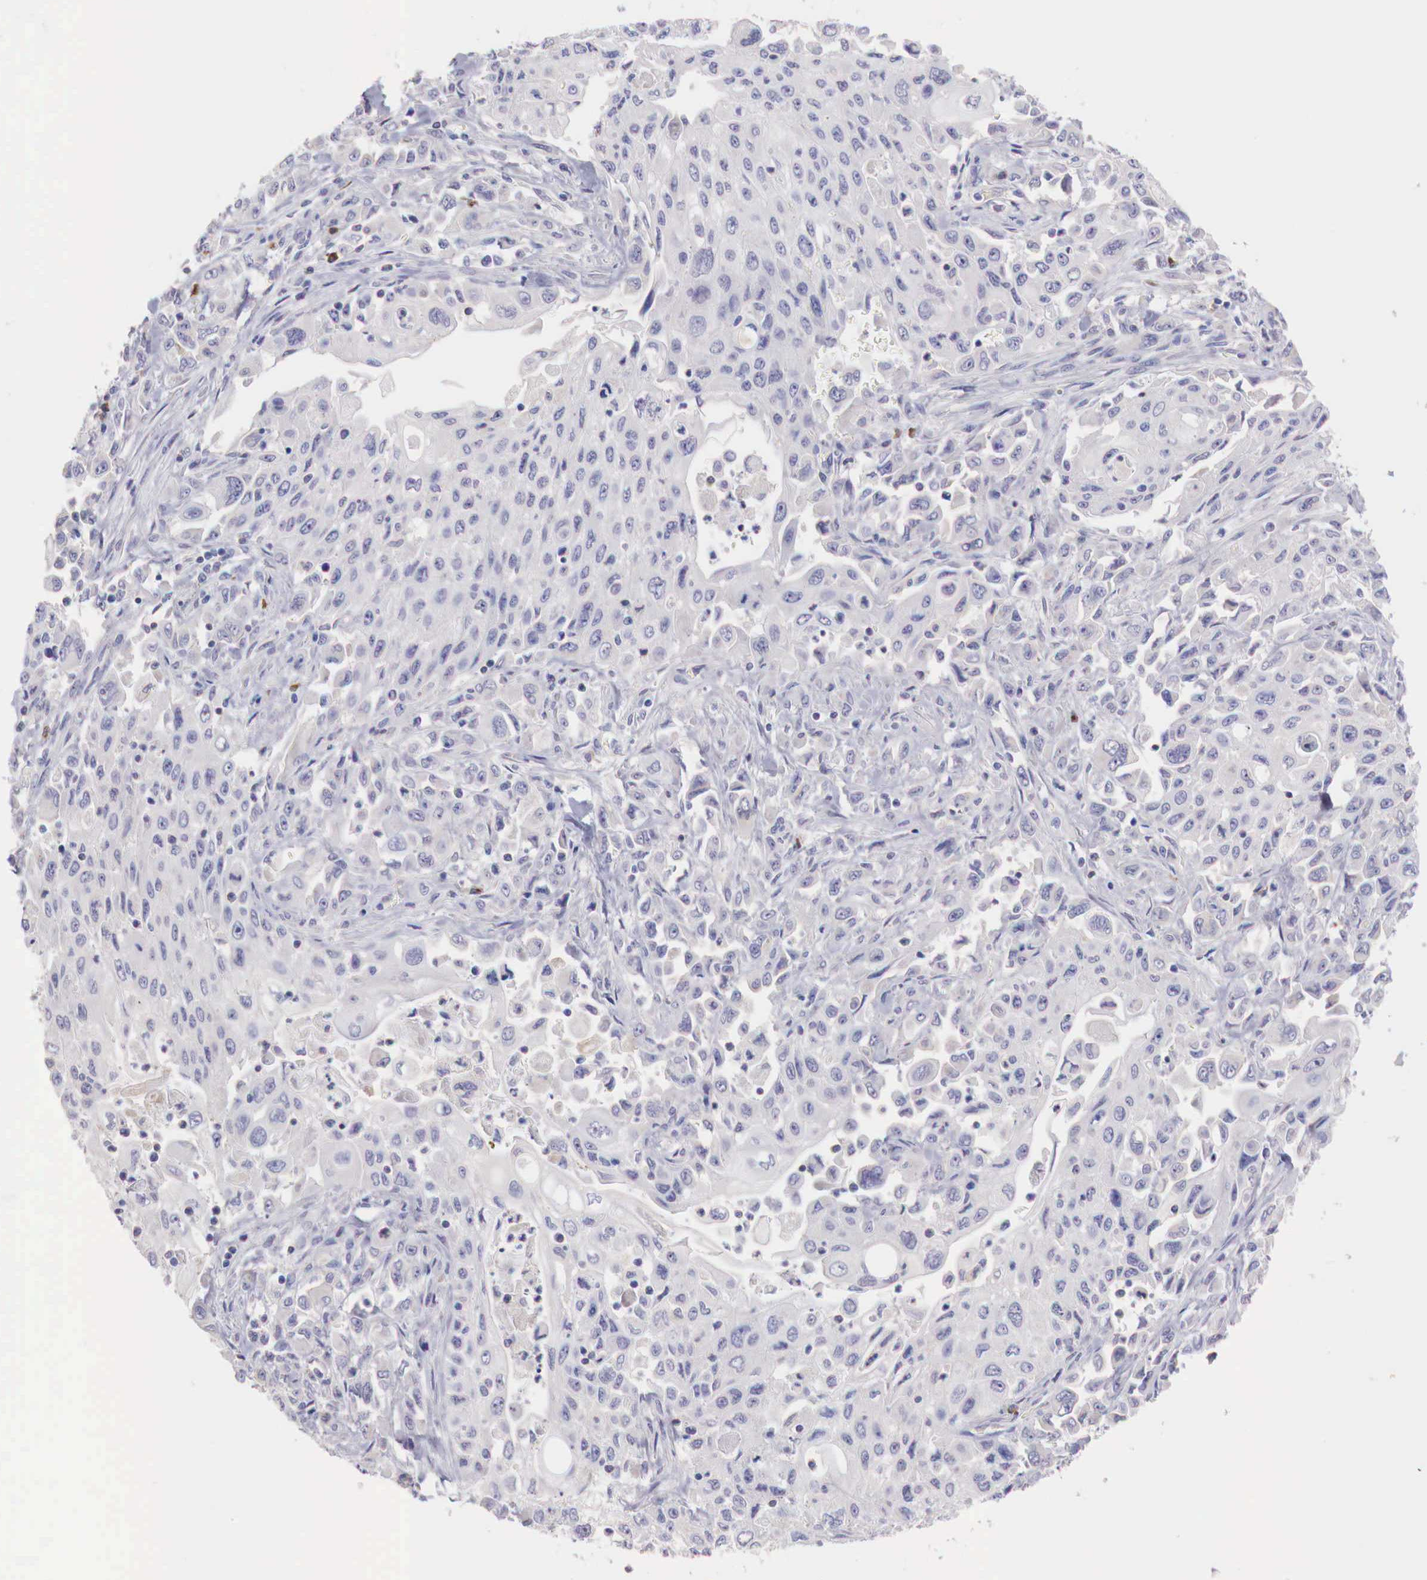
{"staining": {"intensity": "negative", "quantity": "none", "location": "none"}, "tissue": "pancreatic cancer", "cell_type": "Tumor cells", "image_type": "cancer", "snomed": [{"axis": "morphology", "description": "Adenocarcinoma, NOS"}, {"axis": "topography", "description": "Pancreas"}], "caption": "Tumor cells are negative for protein expression in human pancreatic cancer (adenocarcinoma). (Immunohistochemistry (ihc), brightfield microscopy, high magnification).", "gene": "XPNPEP2", "patient": {"sex": "male", "age": 70}}